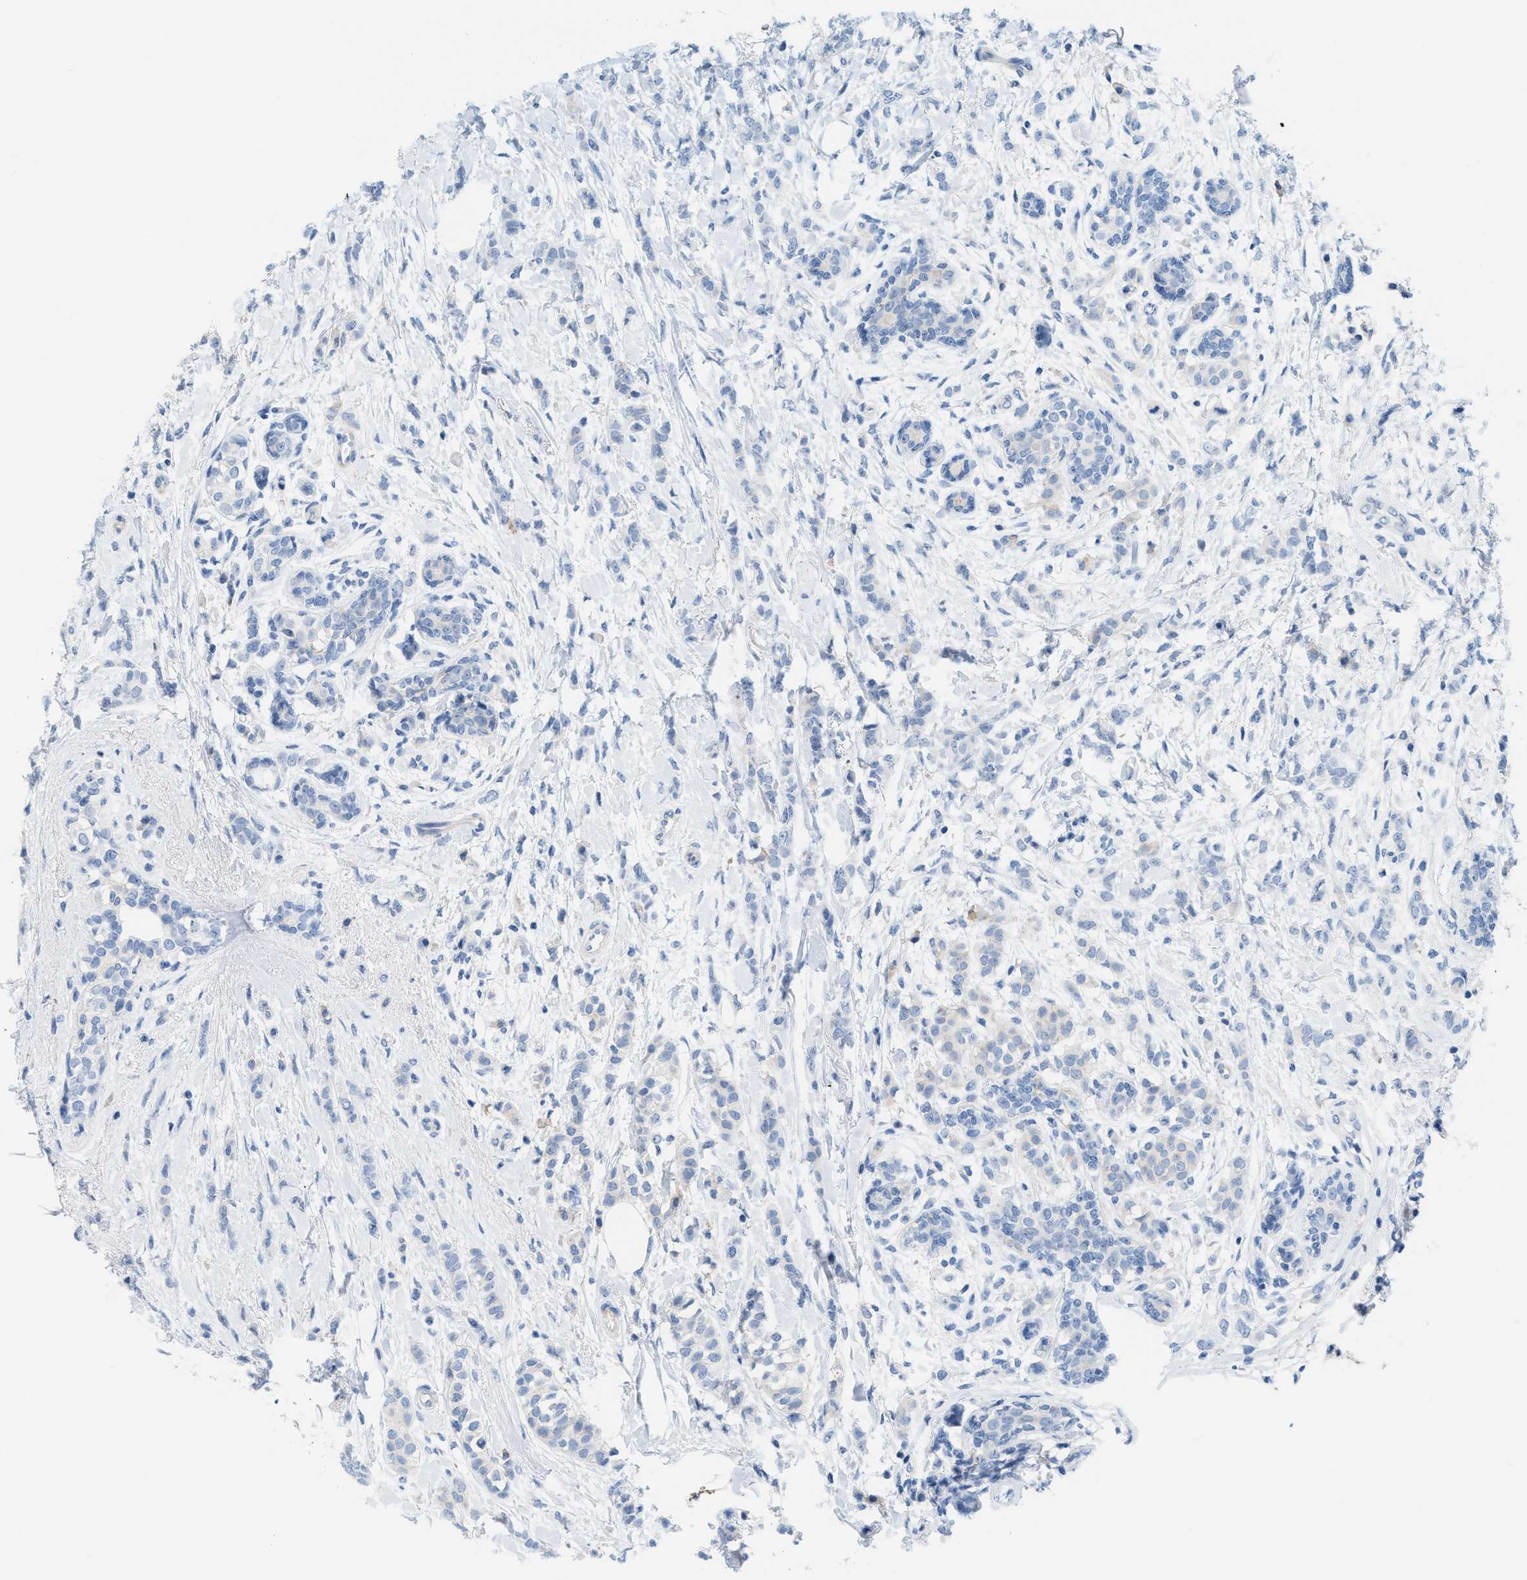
{"staining": {"intensity": "negative", "quantity": "none", "location": "none"}, "tissue": "breast cancer", "cell_type": "Tumor cells", "image_type": "cancer", "snomed": [{"axis": "morphology", "description": "Lobular carcinoma, in situ"}, {"axis": "morphology", "description": "Lobular carcinoma"}, {"axis": "topography", "description": "Breast"}], "caption": "Breast cancer was stained to show a protein in brown. There is no significant expression in tumor cells. (Immunohistochemistry, brightfield microscopy, high magnification).", "gene": "SLC3A2", "patient": {"sex": "female", "age": 41}}